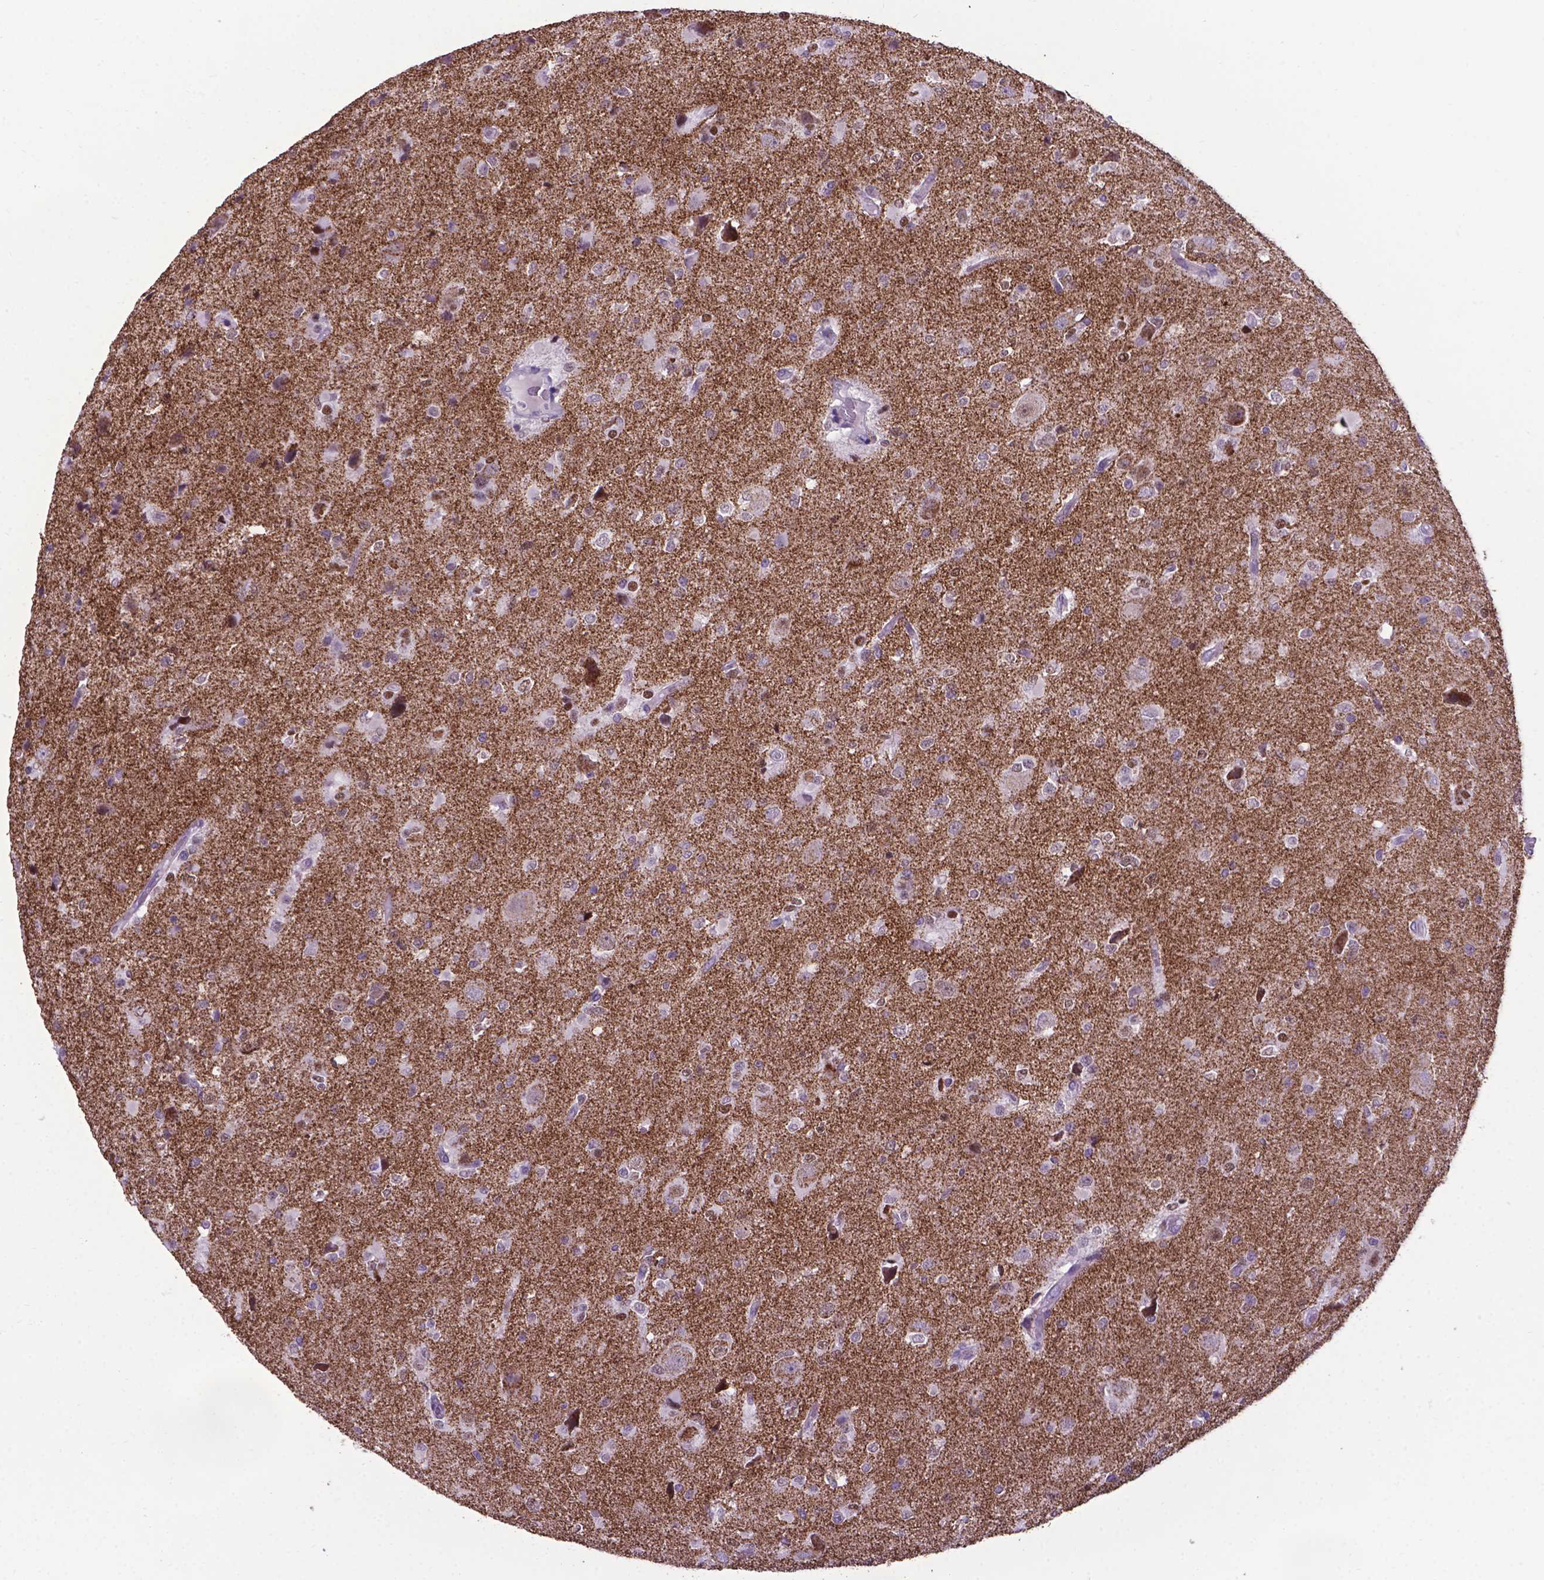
{"staining": {"intensity": "moderate", "quantity": "<25%", "location": "nuclear"}, "tissue": "glioma", "cell_type": "Tumor cells", "image_type": "cancer", "snomed": [{"axis": "morphology", "description": "Glioma, malignant, Low grade"}, {"axis": "topography", "description": "Brain"}], "caption": "An IHC image of tumor tissue is shown. Protein staining in brown labels moderate nuclear positivity in glioma within tumor cells.", "gene": "POU3F3", "patient": {"sex": "female", "age": 32}}